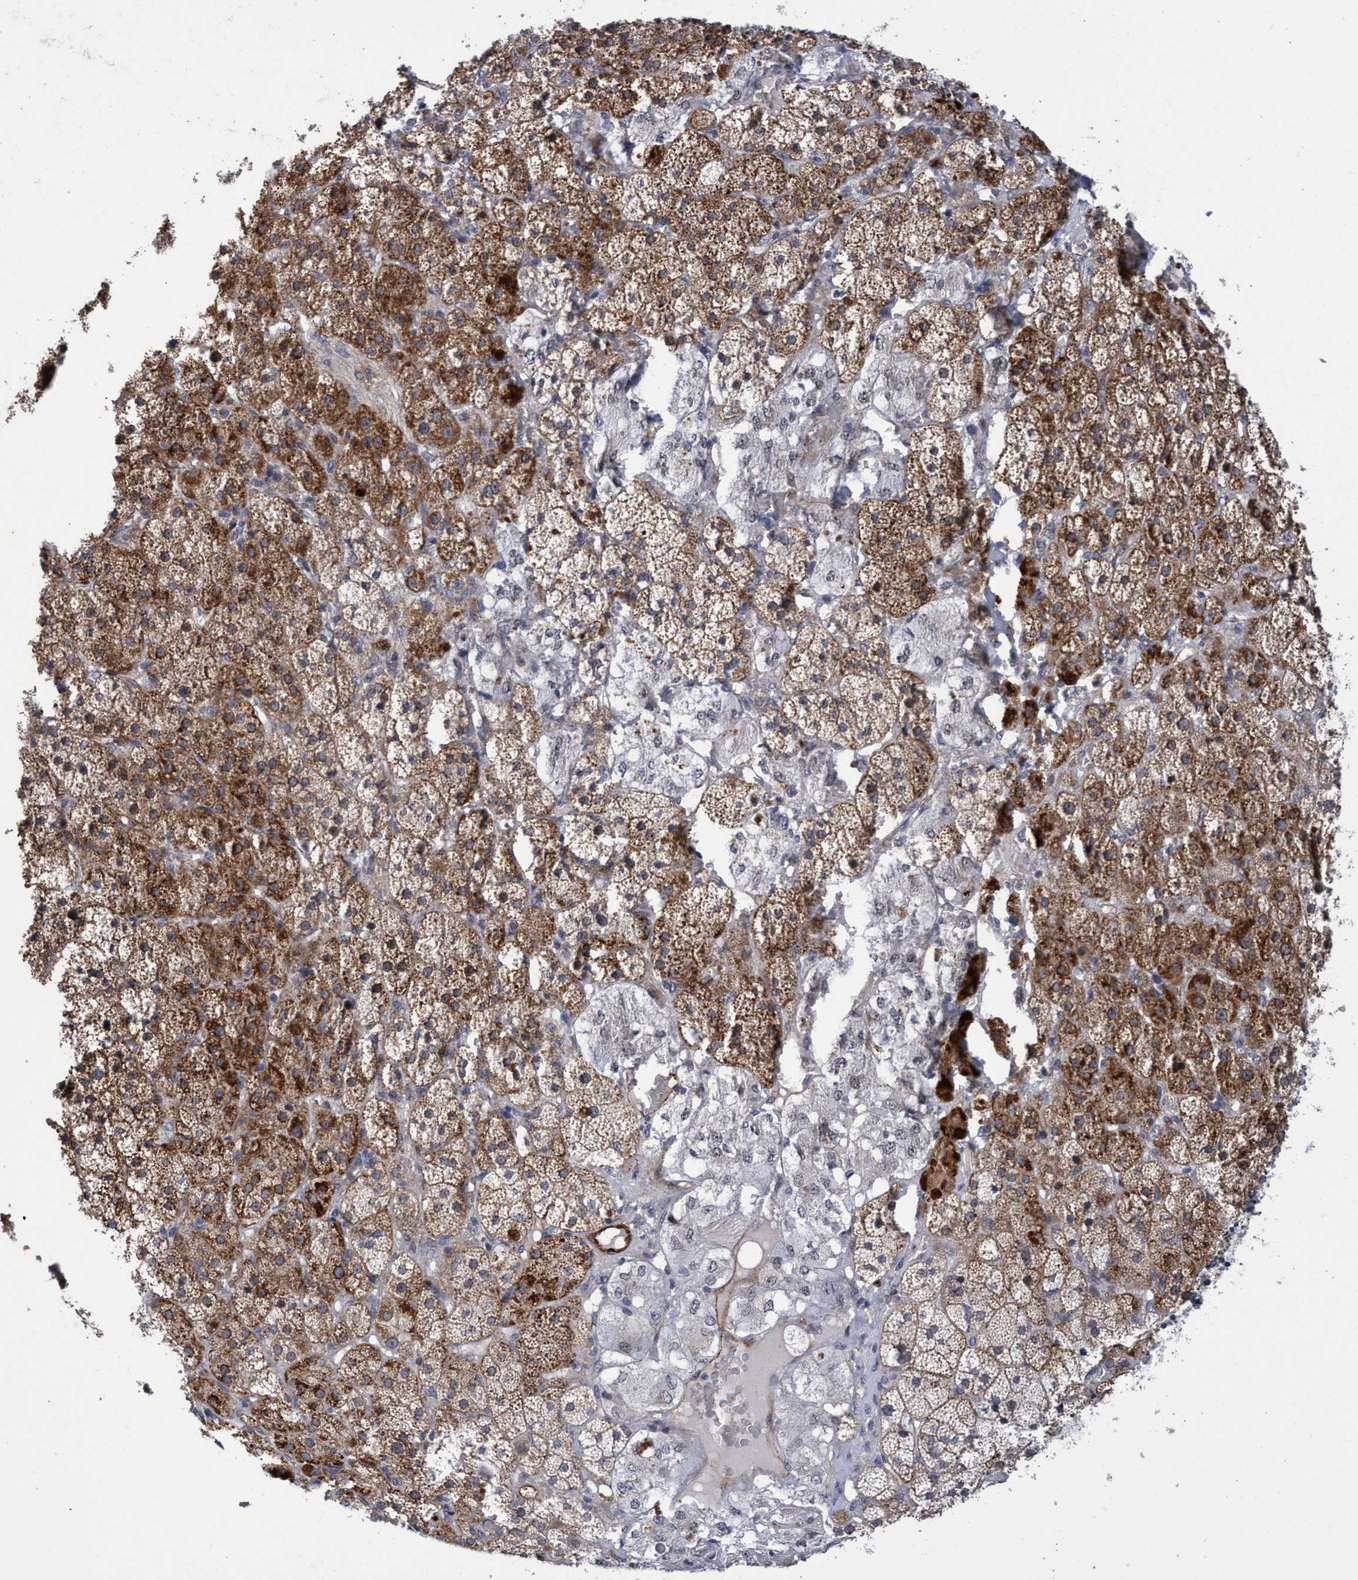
{"staining": {"intensity": "moderate", "quantity": ">75%", "location": "cytoplasmic/membranous"}, "tissue": "adrenal gland", "cell_type": "Glandular cells", "image_type": "normal", "snomed": [{"axis": "morphology", "description": "Normal tissue, NOS"}, {"axis": "topography", "description": "Adrenal gland"}], "caption": "Glandular cells display moderate cytoplasmic/membranous expression in approximately >75% of cells in normal adrenal gland.", "gene": "ZNF750", "patient": {"sex": "male", "age": 57}}